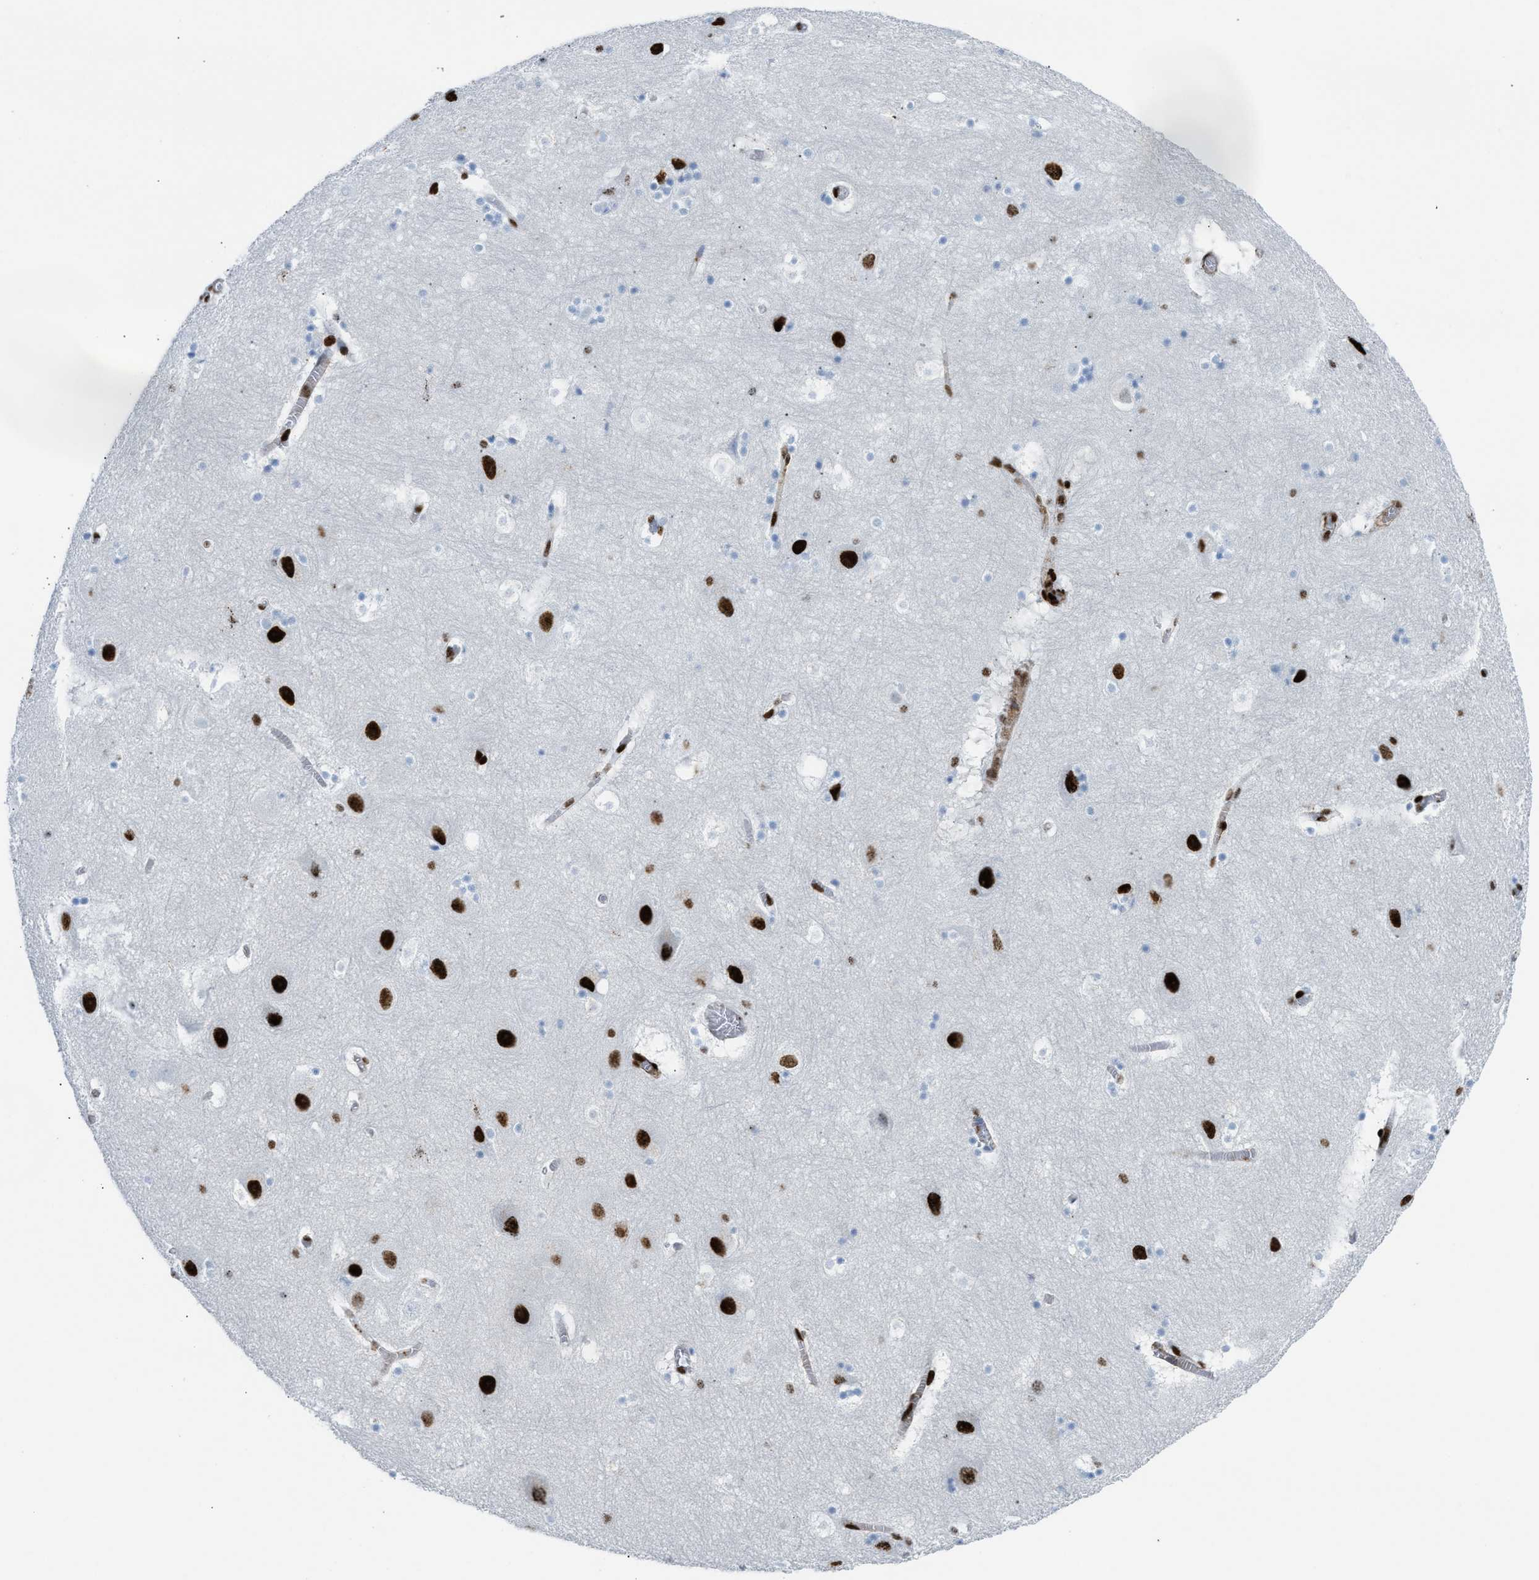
{"staining": {"intensity": "strong", "quantity": "<25%", "location": "nuclear"}, "tissue": "hippocampus", "cell_type": "Glial cells", "image_type": "normal", "snomed": [{"axis": "morphology", "description": "Normal tissue, NOS"}, {"axis": "topography", "description": "Hippocampus"}], "caption": "Protein analysis of benign hippocampus displays strong nuclear expression in about <25% of glial cells. (DAB (3,3'-diaminobenzidine) IHC with brightfield microscopy, high magnification).", "gene": "NONO", "patient": {"sex": "male", "age": 45}}